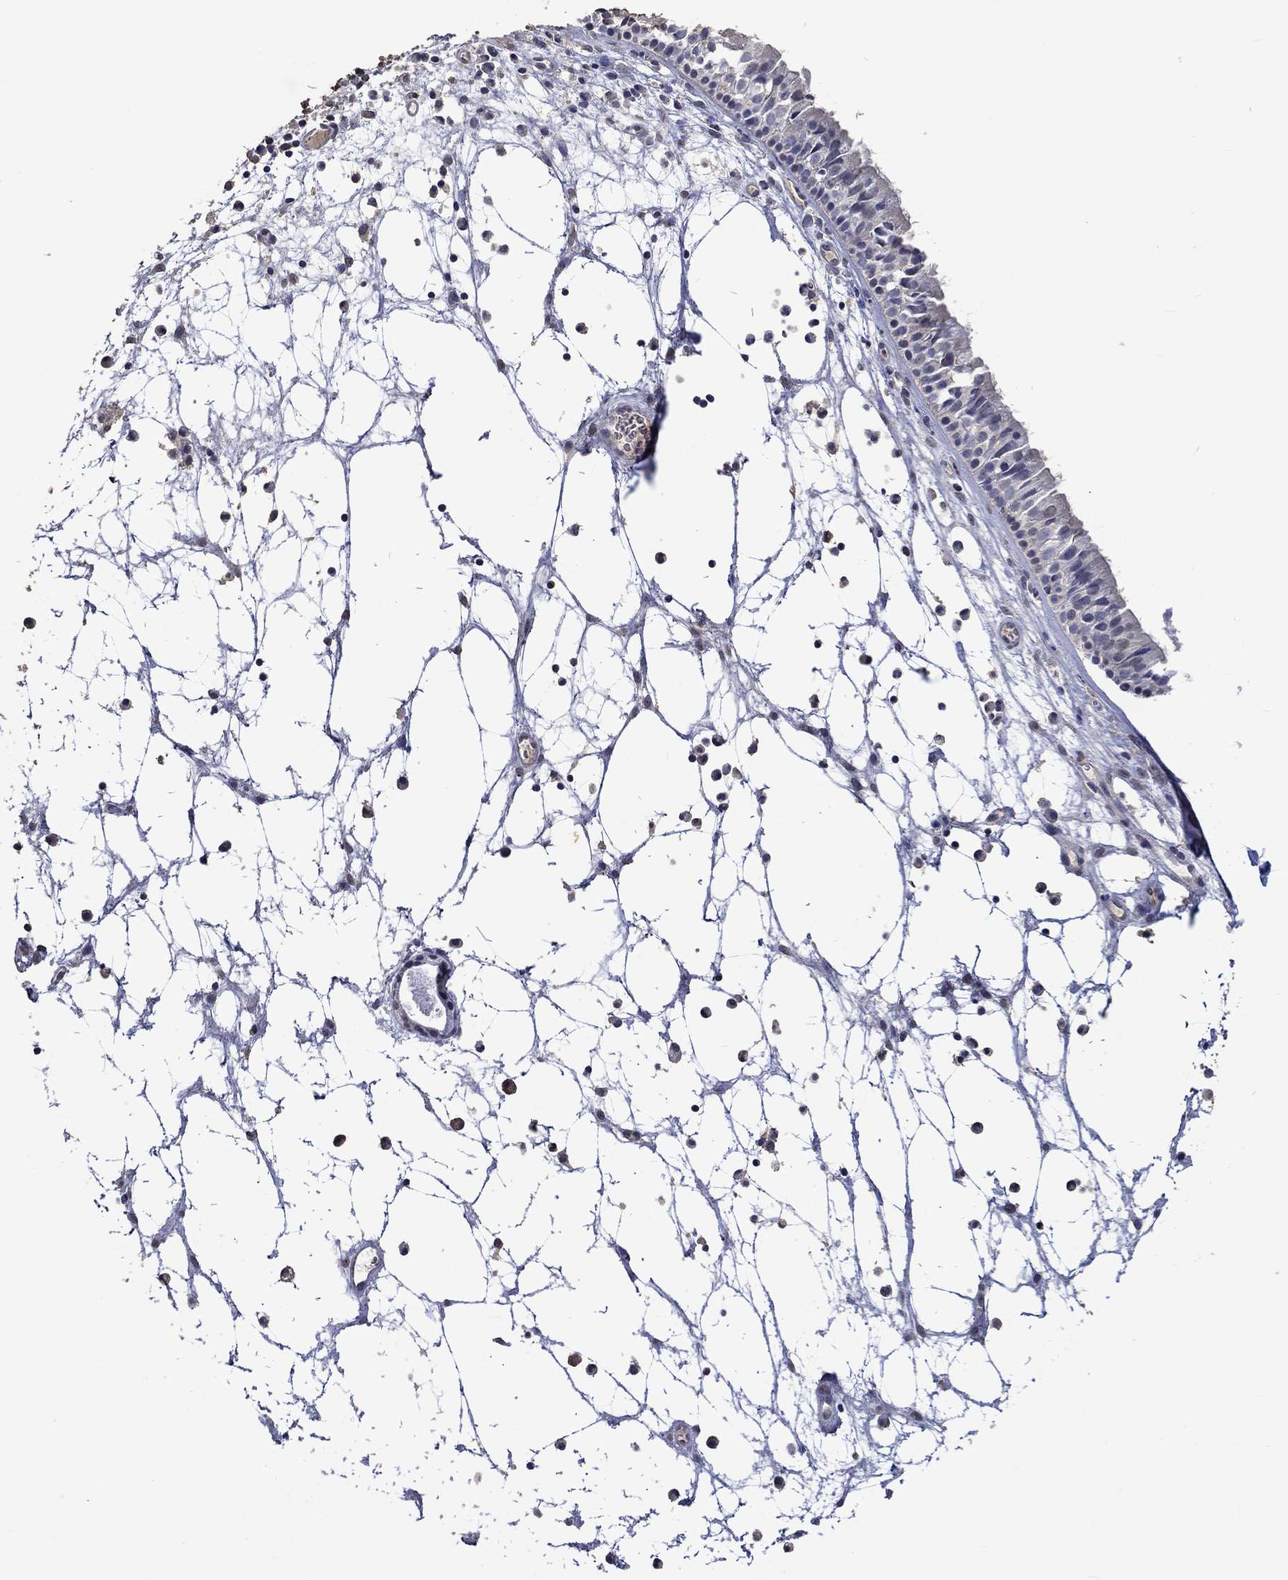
{"staining": {"intensity": "negative", "quantity": "none", "location": "none"}, "tissue": "nasopharynx", "cell_type": "Respiratory epithelial cells", "image_type": "normal", "snomed": [{"axis": "morphology", "description": "Normal tissue, NOS"}, {"axis": "topography", "description": "Nasopharynx"}], "caption": "Image shows no significant protein expression in respiratory epithelial cells of unremarkable nasopharynx.", "gene": "PTPN20", "patient": {"sex": "male", "age": 83}}